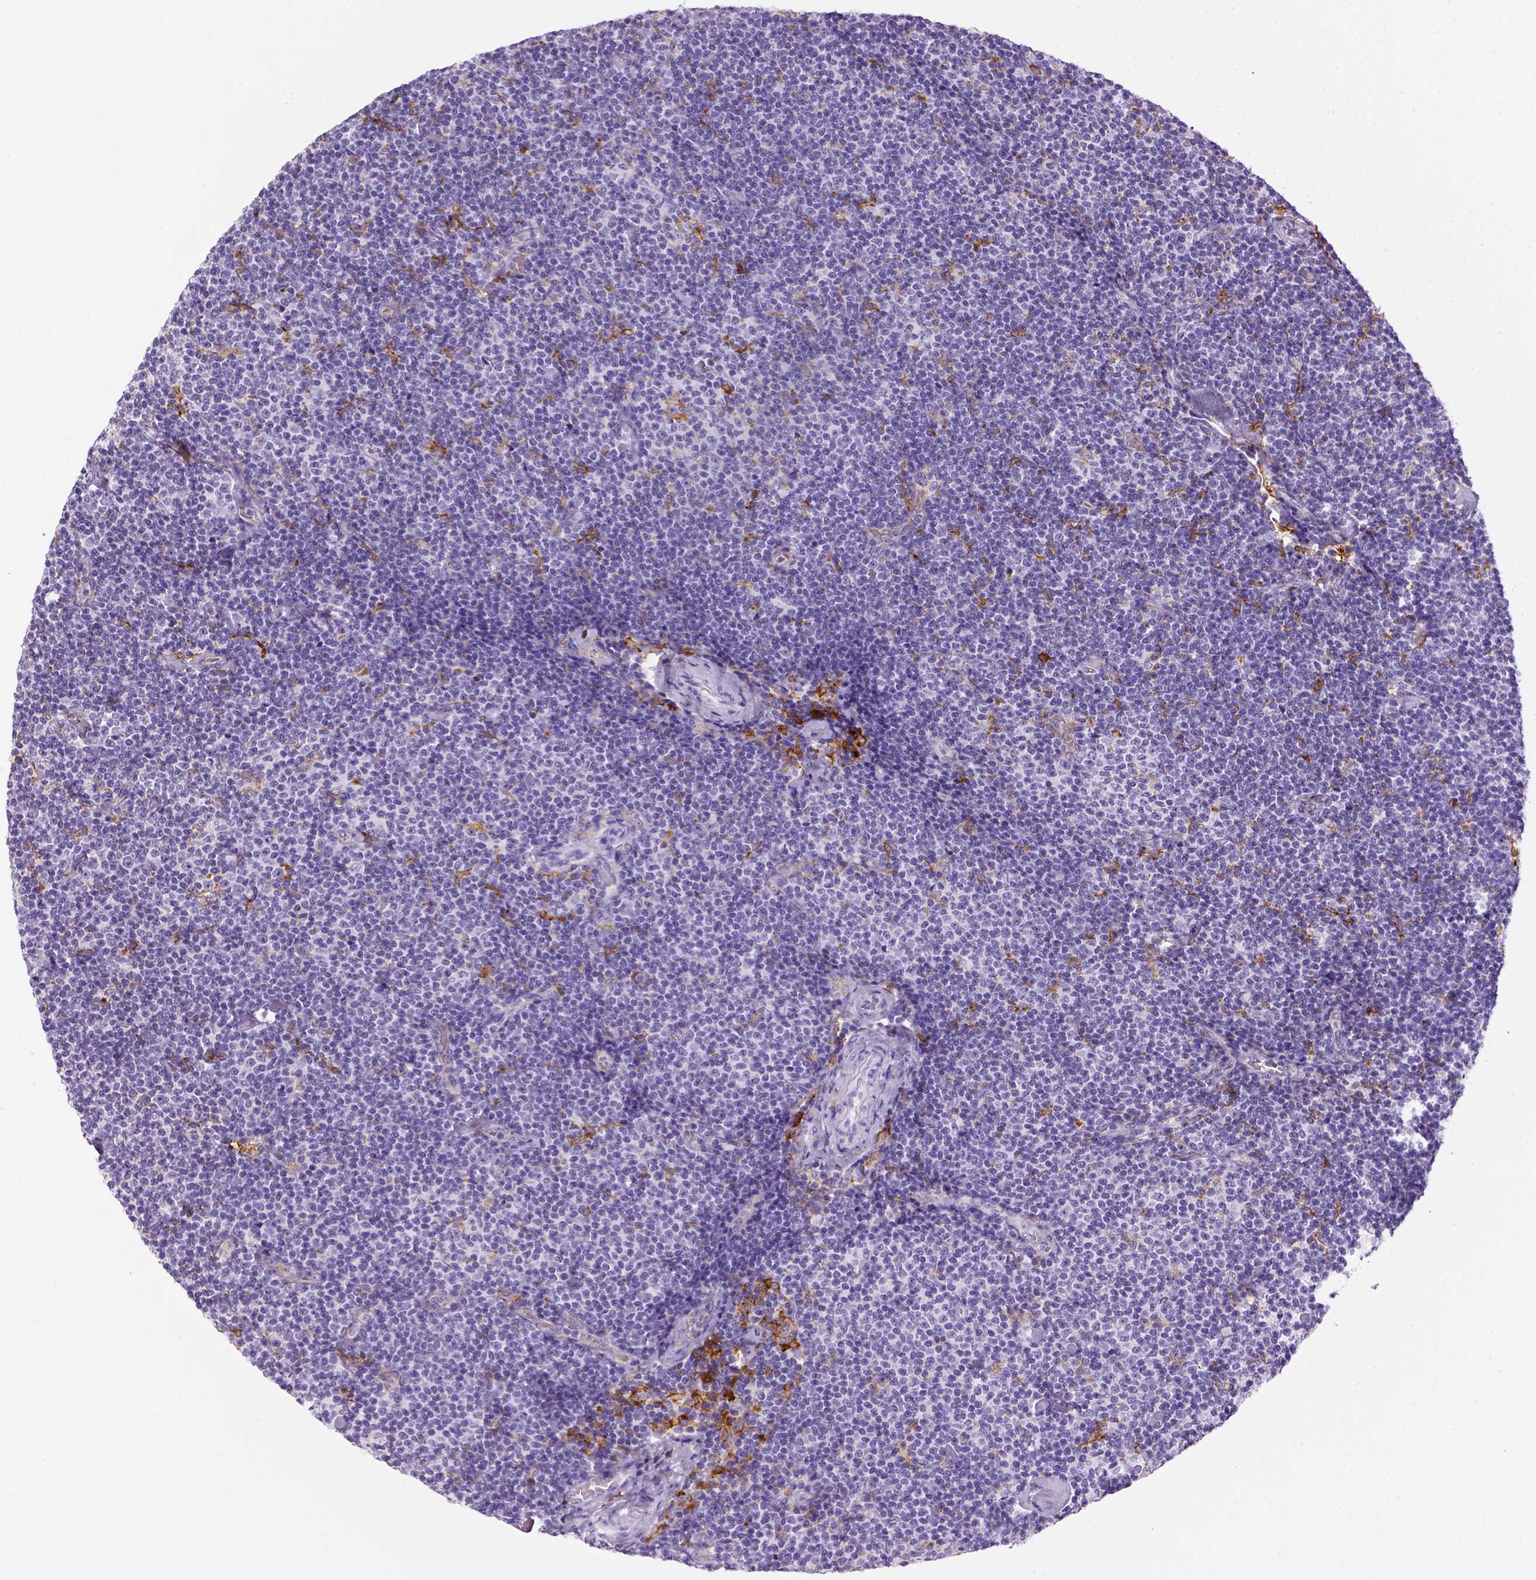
{"staining": {"intensity": "negative", "quantity": "none", "location": "none"}, "tissue": "lymphoma", "cell_type": "Tumor cells", "image_type": "cancer", "snomed": [{"axis": "morphology", "description": "Malignant lymphoma, non-Hodgkin's type, Low grade"}, {"axis": "topography", "description": "Lymph node"}], "caption": "The IHC micrograph has no significant positivity in tumor cells of malignant lymphoma, non-Hodgkin's type (low-grade) tissue.", "gene": "CD14", "patient": {"sex": "male", "age": 81}}